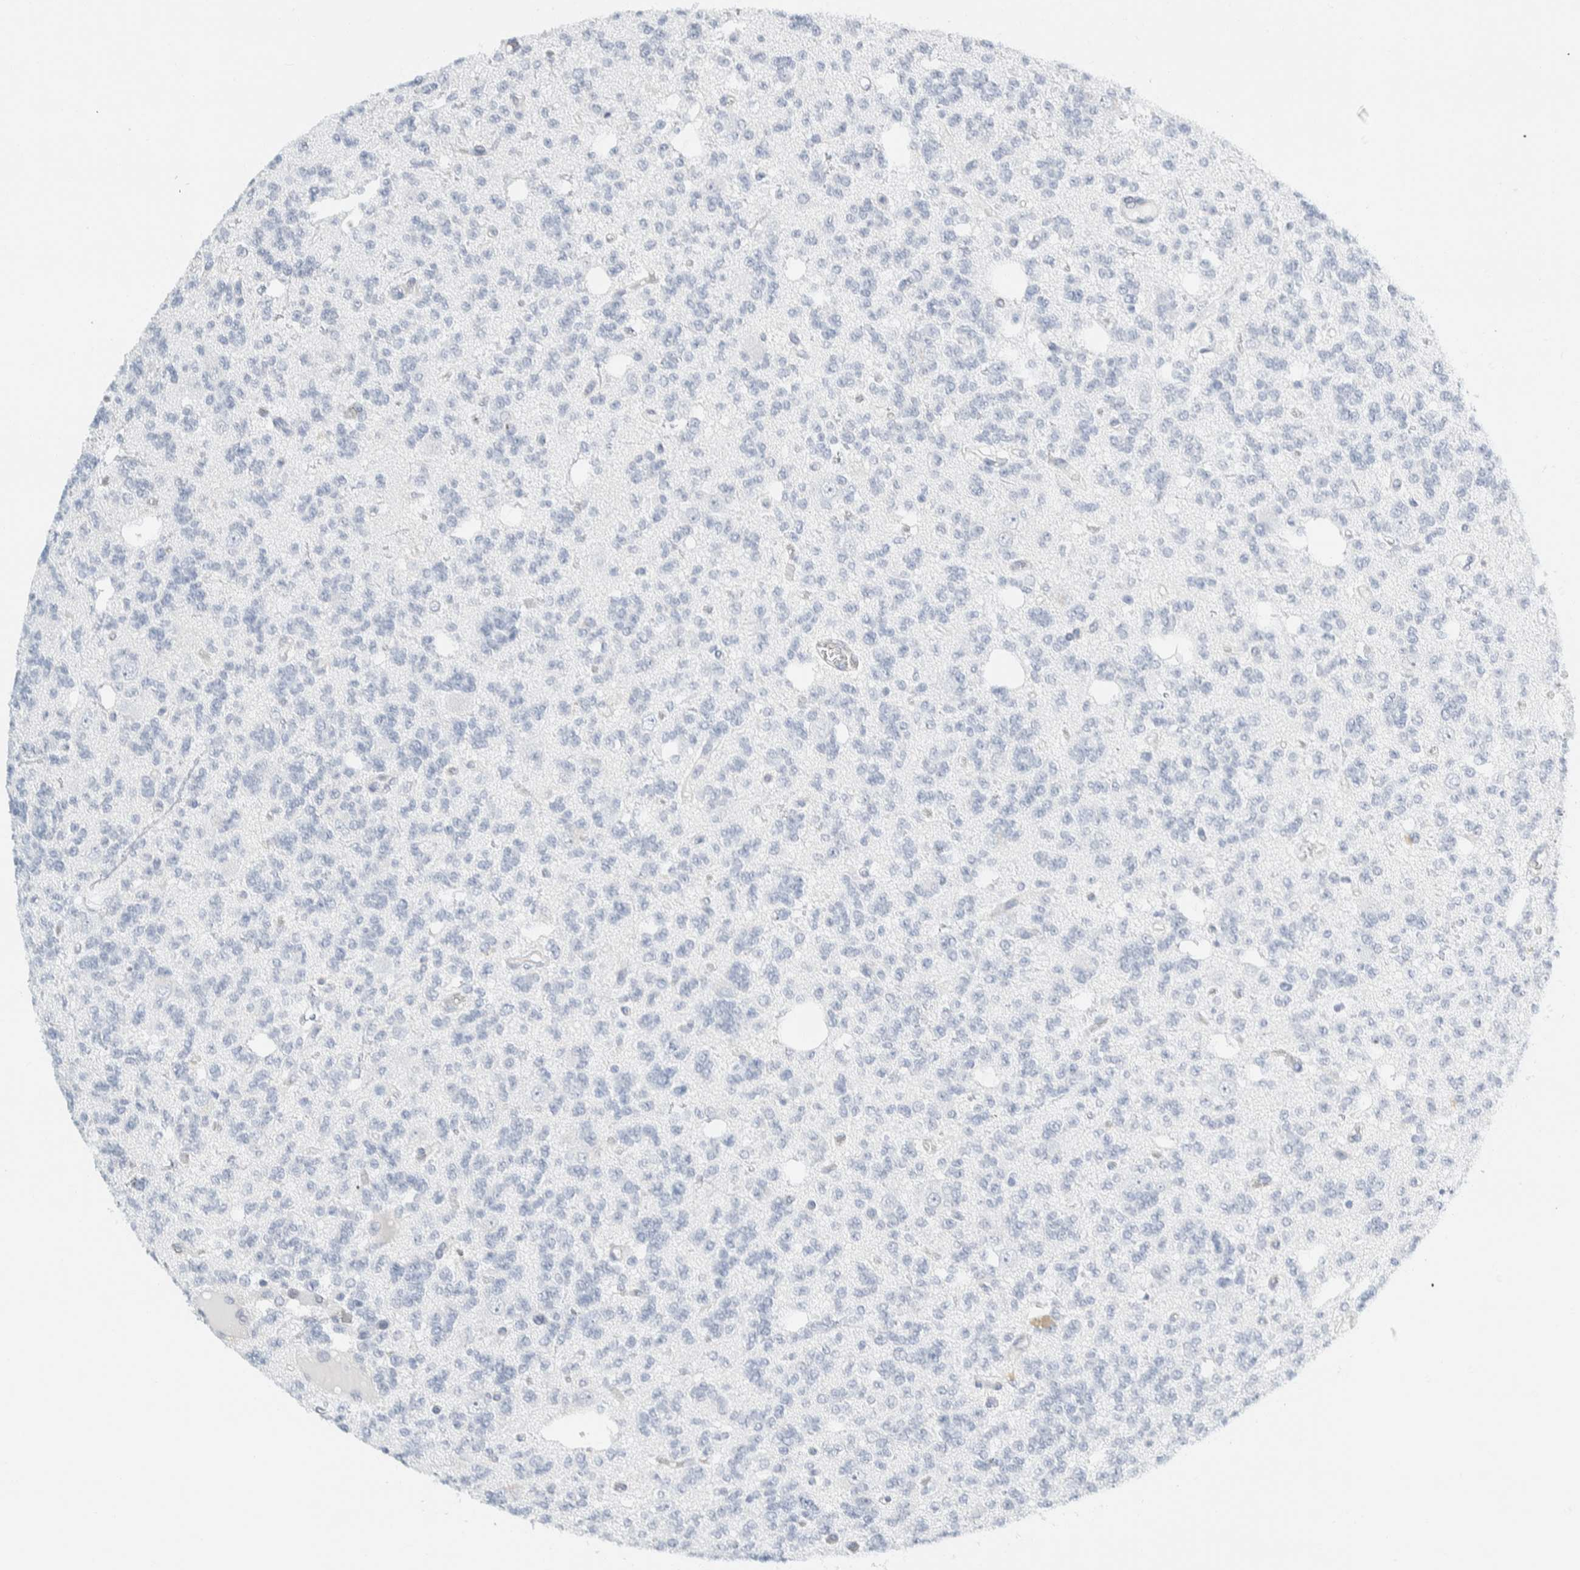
{"staining": {"intensity": "negative", "quantity": "none", "location": "none"}, "tissue": "glioma", "cell_type": "Tumor cells", "image_type": "cancer", "snomed": [{"axis": "morphology", "description": "Glioma, malignant, Low grade"}, {"axis": "topography", "description": "Brain"}], "caption": "Protein analysis of glioma demonstrates no significant staining in tumor cells.", "gene": "ARHGAP27", "patient": {"sex": "male", "age": 38}}